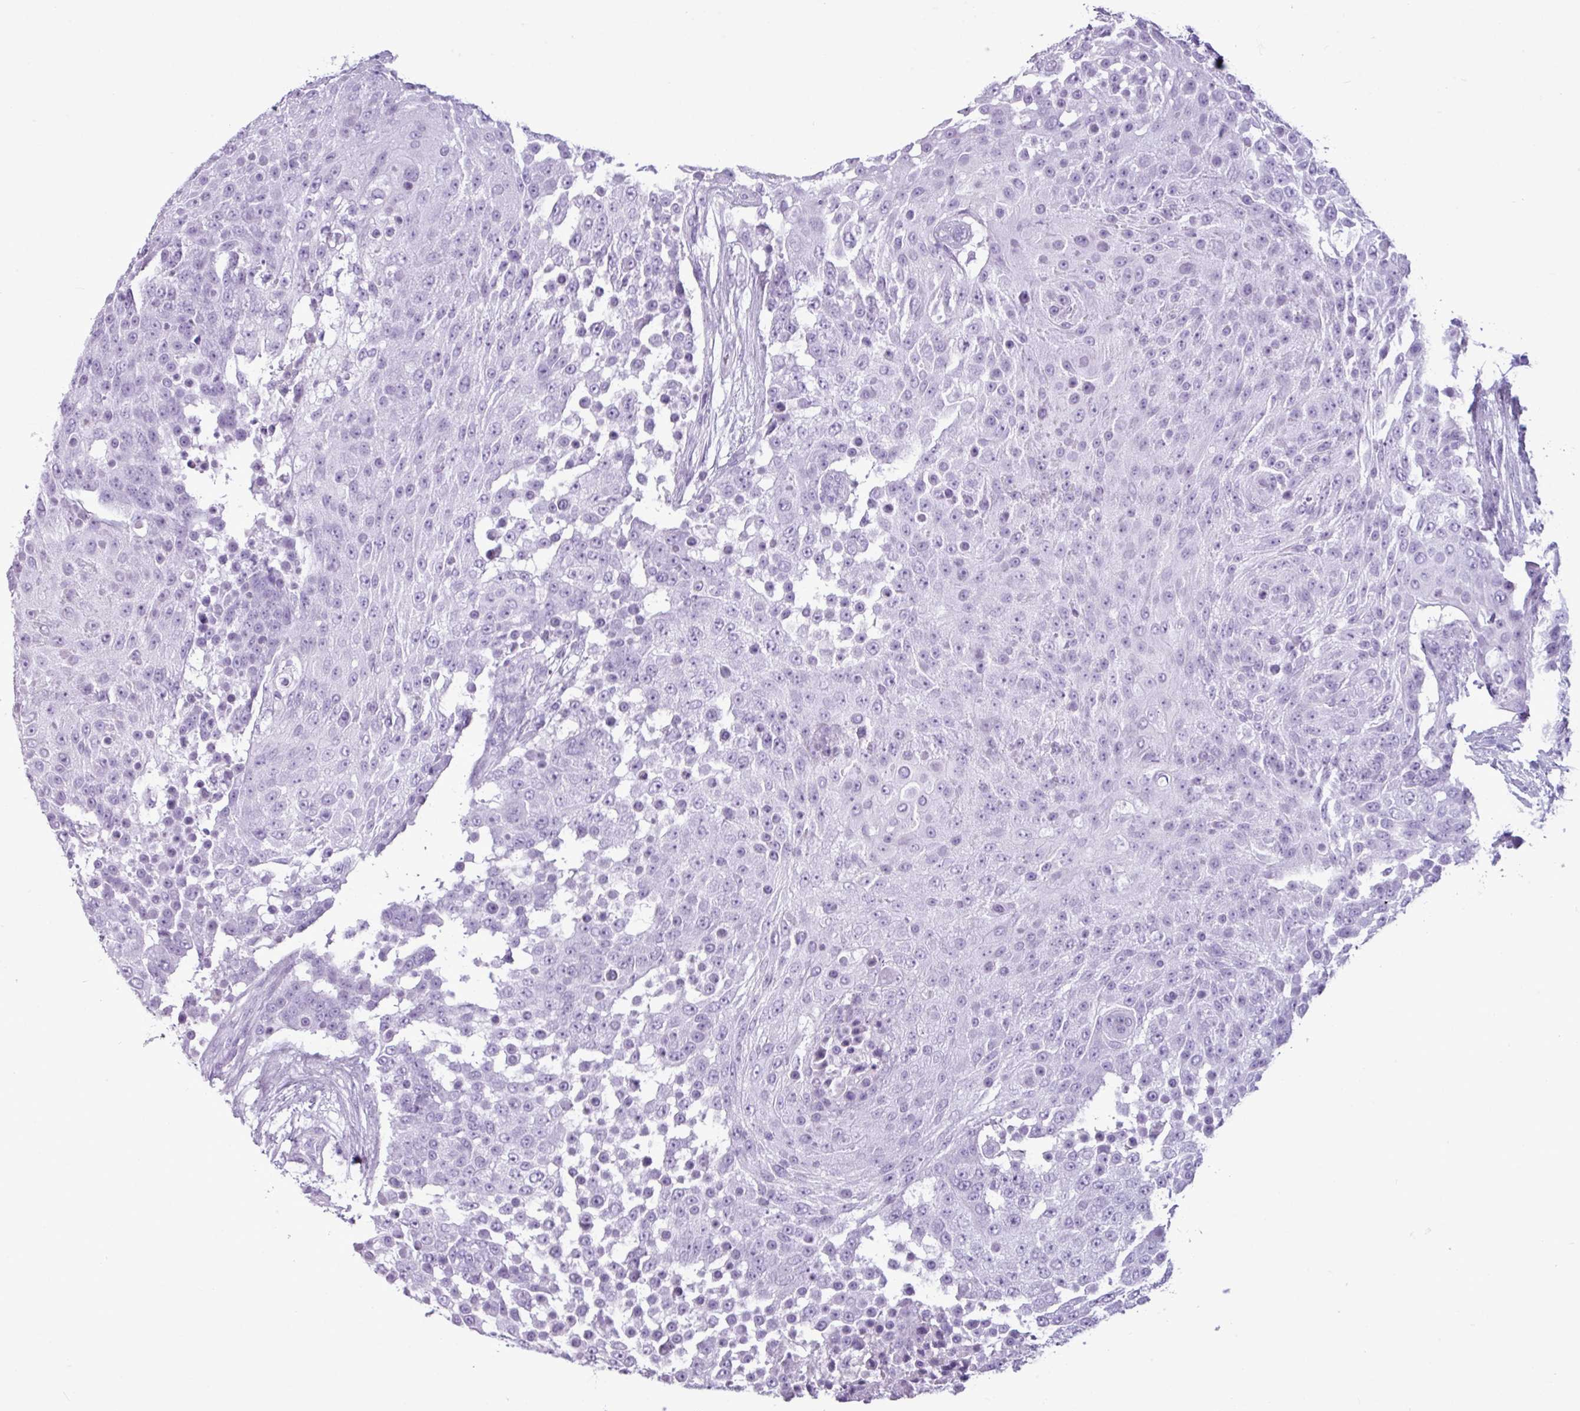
{"staining": {"intensity": "negative", "quantity": "none", "location": "none"}, "tissue": "urothelial cancer", "cell_type": "Tumor cells", "image_type": "cancer", "snomed": [{"axis": "morphology", "description": "Urothelial carcinoma, High grade"}, {"axis": "topography", "description": "Urinary bladder"}], "caption": "Tumor cells show no significant expression in urothelial cancer.", "gene": "AMY1B", "patient": {"sex": "female", "age": 63}}